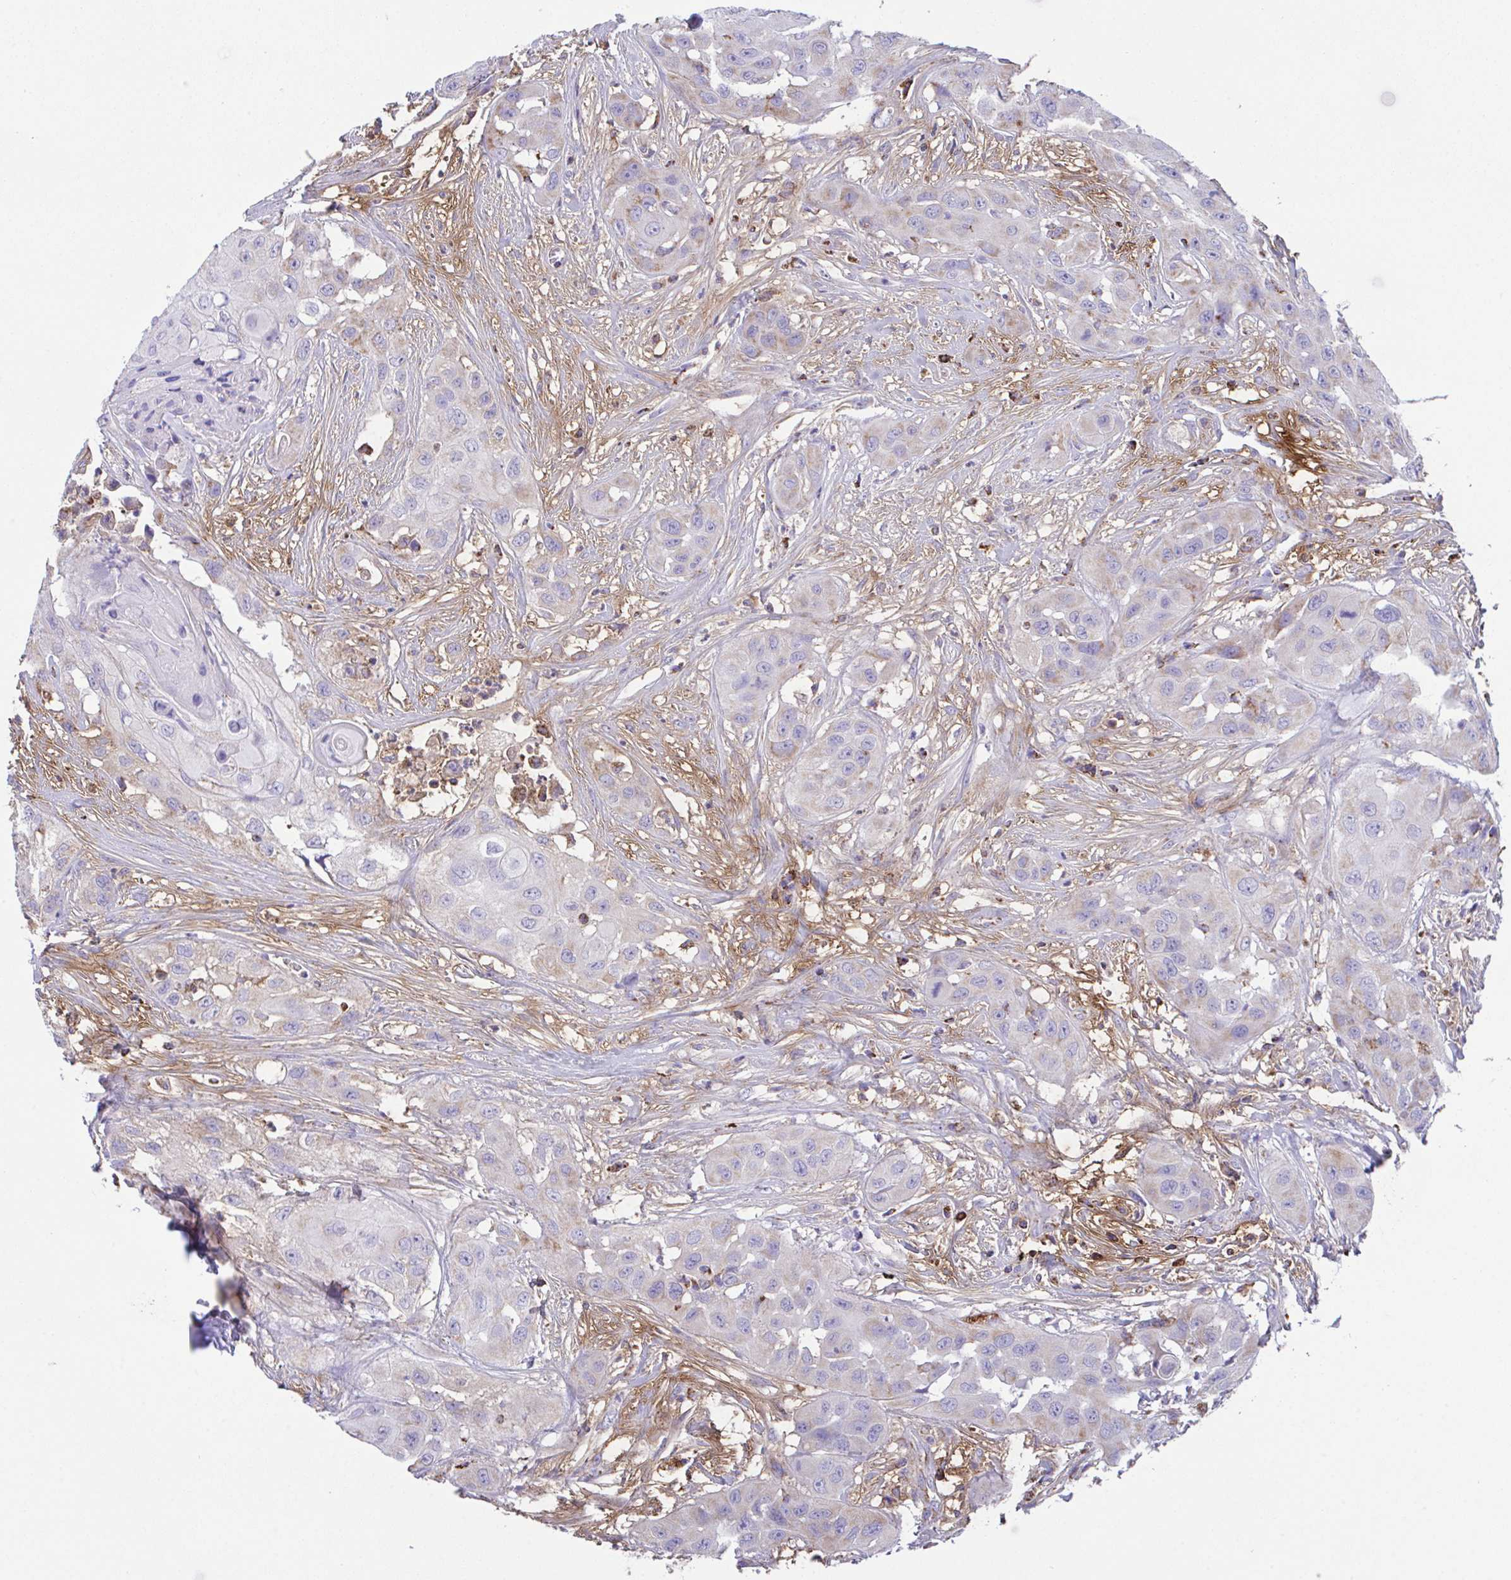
{"staining": {"intensity": "weak", "quantity": "25%-75%", "location": "cytoplasmic/membranous"}, "tissue": "head and neck cancer", "cell_type": "Tumor cells", "image_type": "cancer", "snomed": [{"axis": "morphology", "description": "Squamous cell carcinoma, NOS"}, {"axis": "topography", "description": "Head-Neck"}], "caption": "A micrograph showing weak cytoplasmic/membranous staining in approximately 25%-75% of tumor cells in squamous cell carcinoma (head and neck), as visualized by brown immunohistochemical staining.", "gene": "PCMTD2", "patient": {"sex": "male", "age": 83}}